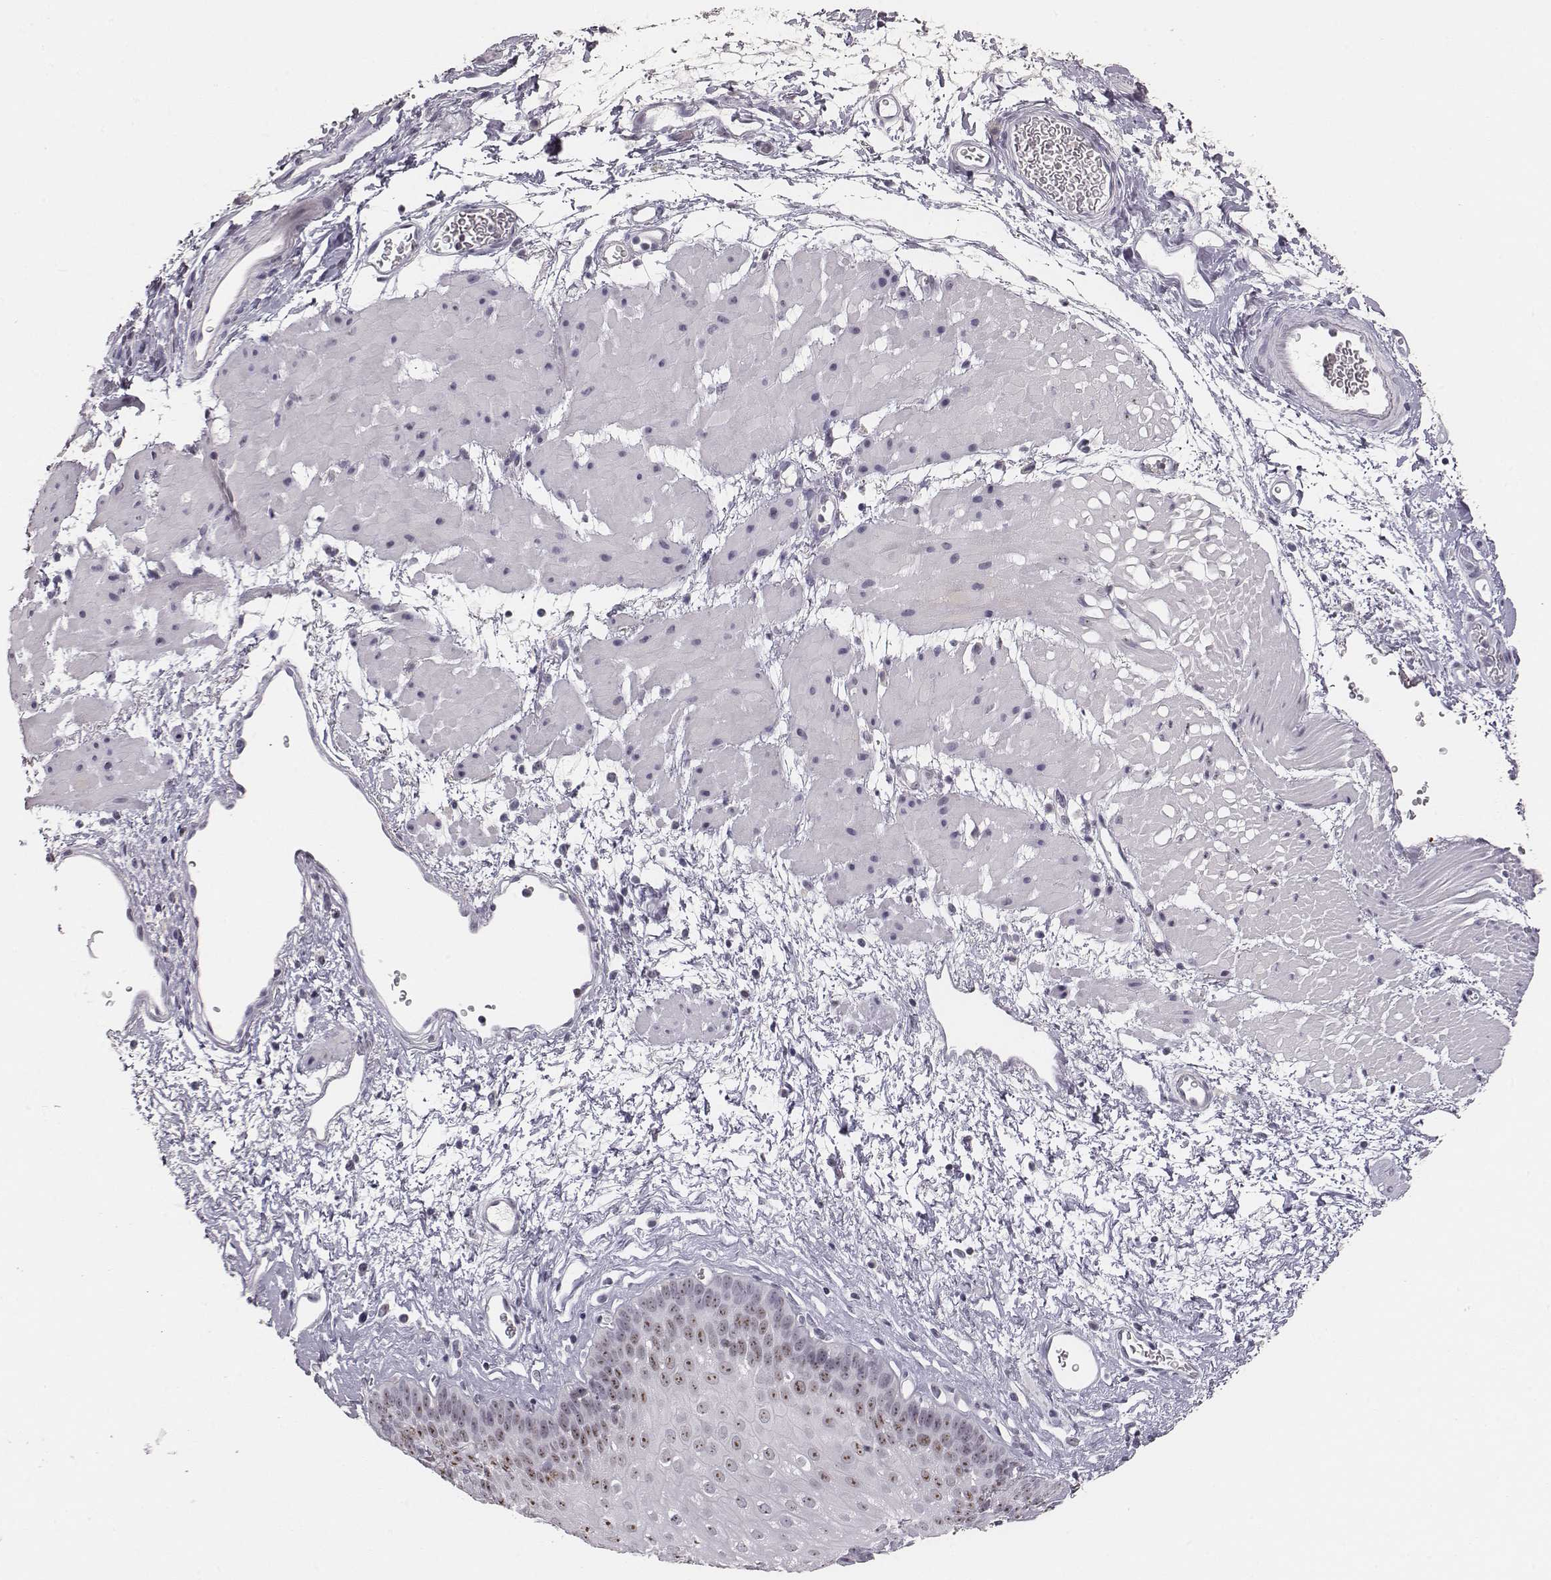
{"staining": {"intensity": "moderate", "quantity": "25%-75%", "location": "nuclear"}, "tissue": "esophagus", "cell_type": "Squamous epithelial cells", "image_type": "normal", "snomed": [{"axis": "morphology", "description": "Normal tissue, NOS"}, {"axis": "topography", "description": "Esophagus"}], "caption": "DAB immunohistochemical staining of unremarkable esophagus displays moderate nuclear protein expression in about 25%-75% of squamous epithelial cells.", "gene": "NIFK", "patient": {"sex": "female", "age": 62}}